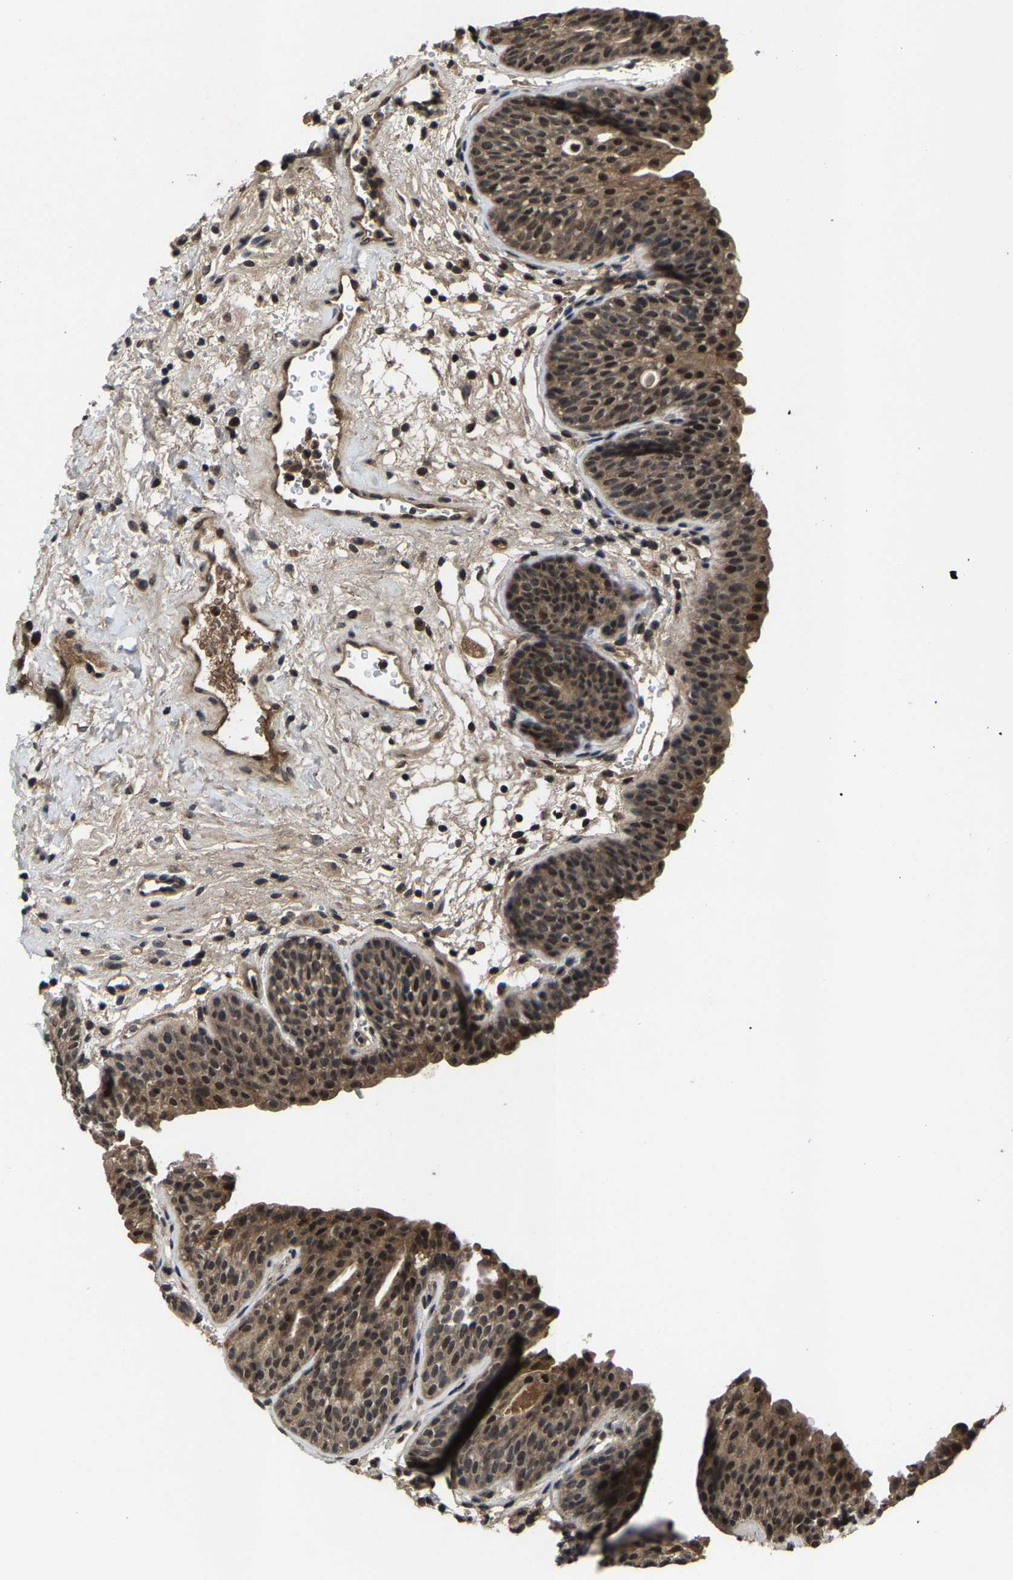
{"staining": {"intensity": "moderate", "quantity": ">75%", "location": "cytoplasmic/membranous,nuclear"}, "tissue": "urinary bladder", "cell_type": "Urothelial cells", "image_type": "normal", "snomed": [{"axis": "morphology", "description": "Normal tissue, NOS"}, {"axis": "topography", "description": "Urinary bladder"}], "caption": "IHC staining of benign urinary bladder, which displays medium levels of moderate cytoplasmic/membranous,nuclear staining in approximately >75% of urothelial cells indicating moderate cytoplasmic/membranous,nuclear protein positivity. The staining was performed using DAB (brown) for protein detection and nuclei were counterstained in hematoxylin (blue).", "gene": "HUWE1", "patient": {"sex": "male", "age": 37}}